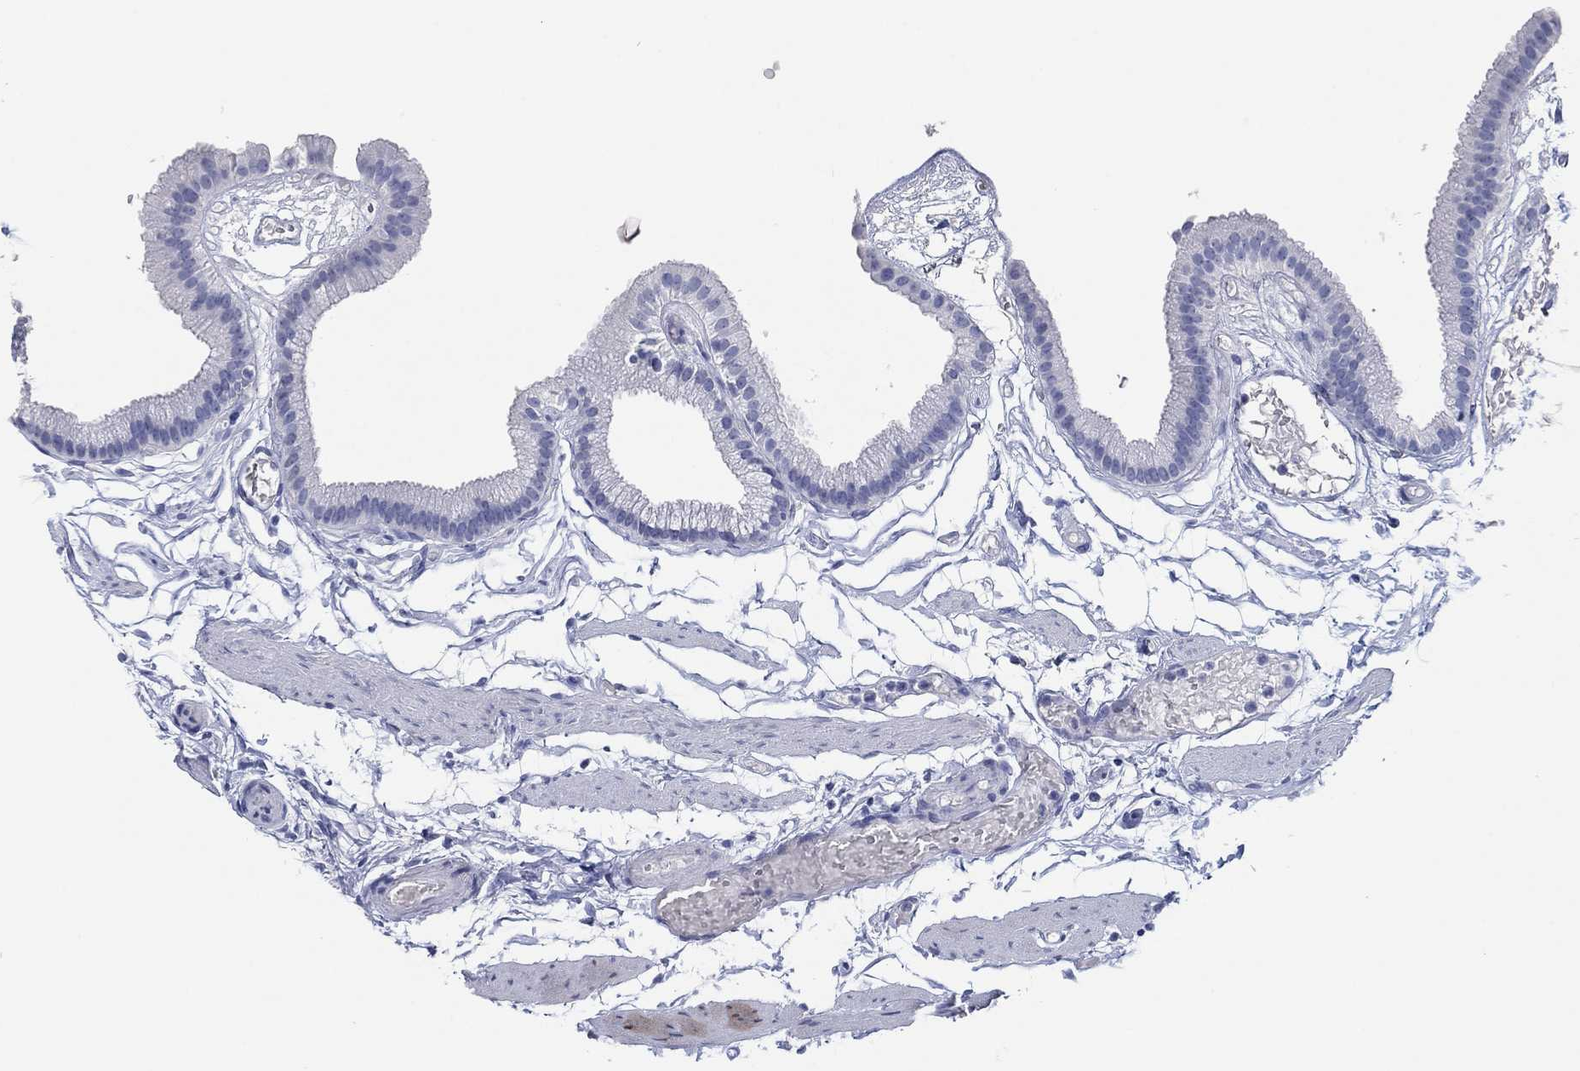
{"staining": {"intensity": "negative", "quantity": "none", "location": "none"}, "tissue": "gallbladder", "cell_type": "Glandular cells", "image_type": "normal", "snomed": [{"axis": "morphology", "description": "Normal tissue, NOS"}, {"axis": "topography", "description": "Gallbladder"}], "caption": "The photomicrograph exhibits no significant expression in glandular cells of gallbladder. (Immunohistochemistry, brightfield microscopy, high magnification).", "gene": "POU5F1", "patient": {"sex": "female", "age": 45}}